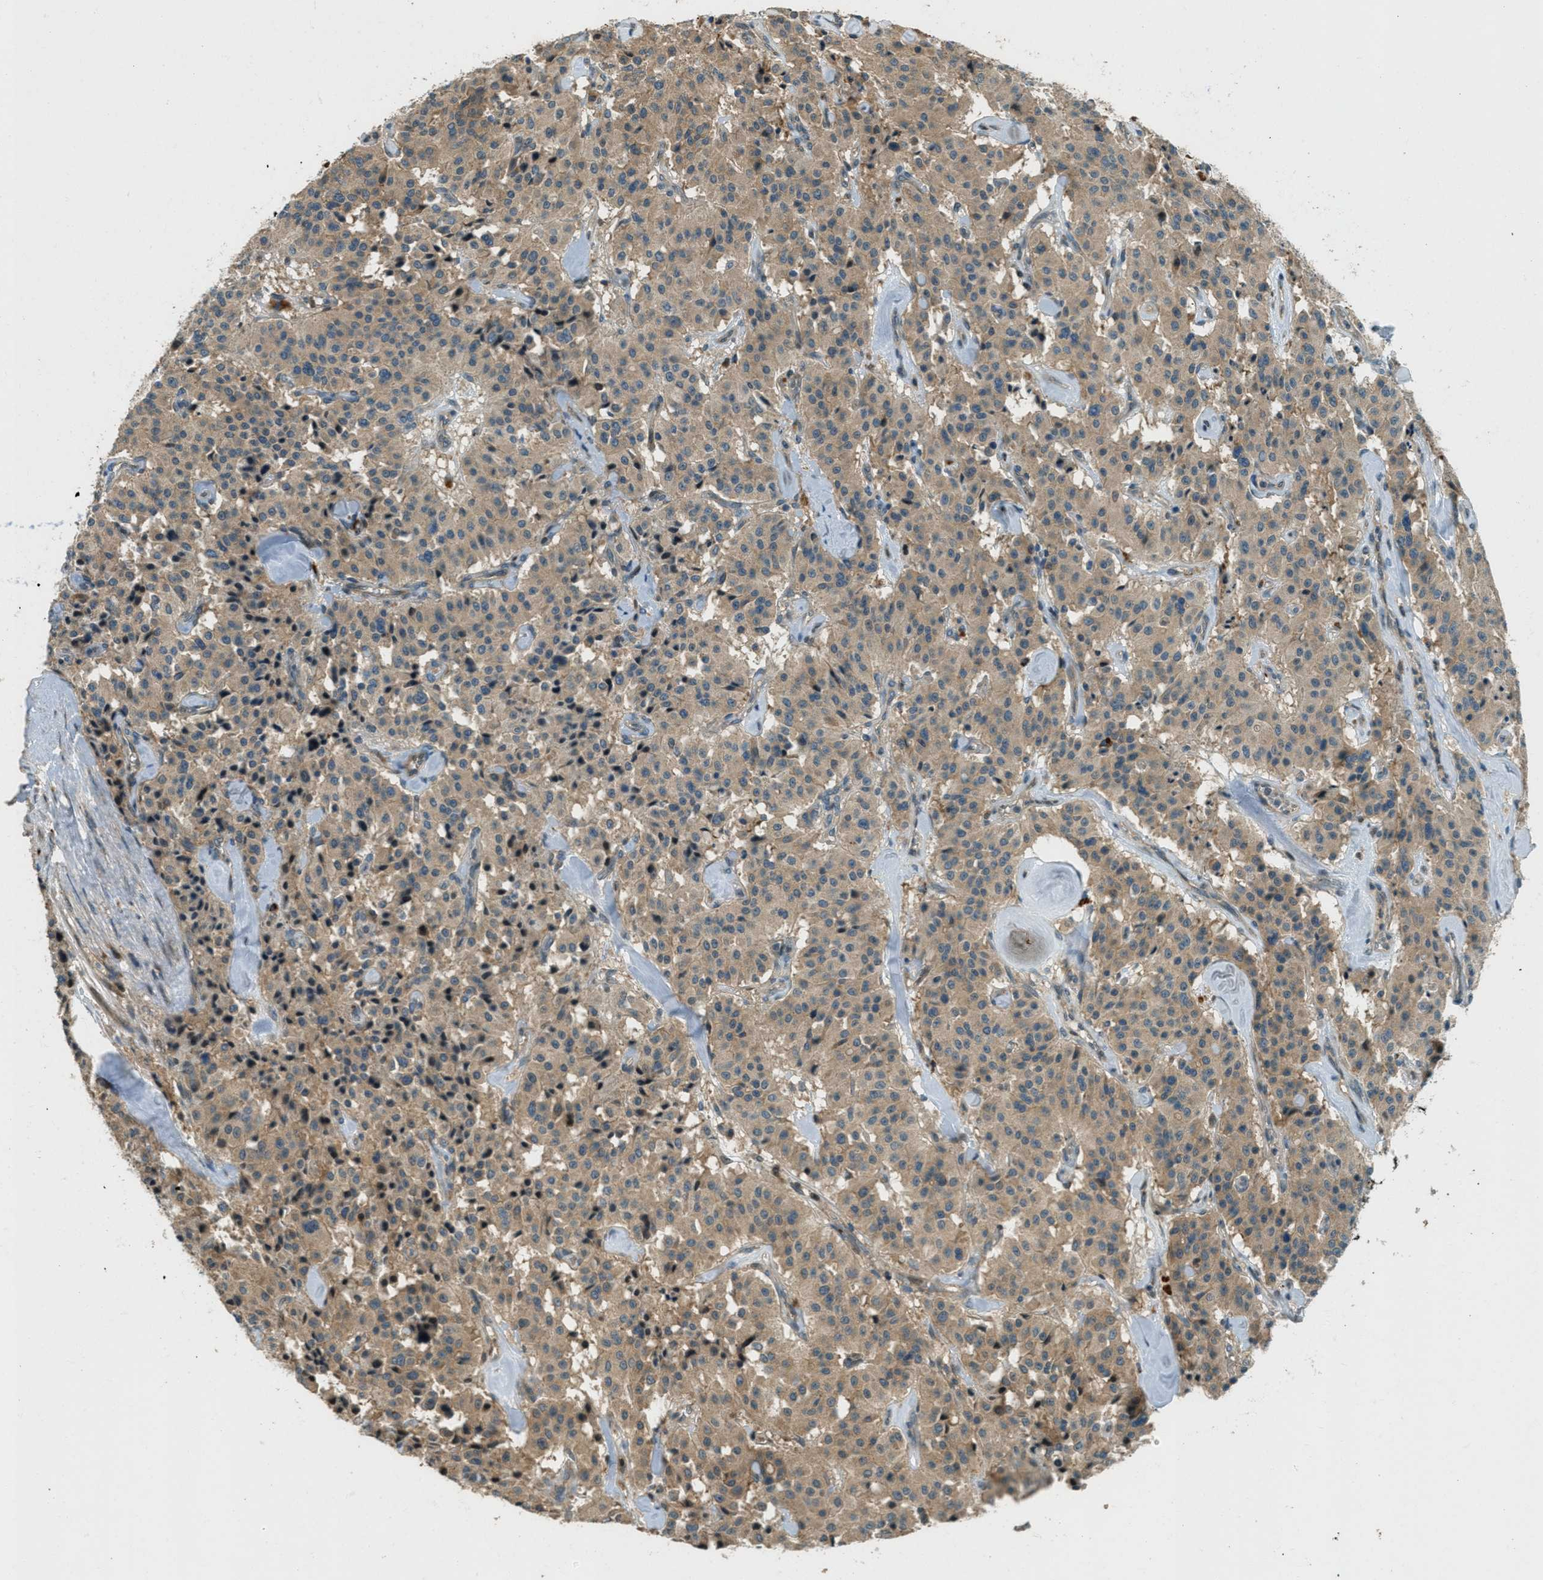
{"staining": {"intensity": "weak", "quantity": ">75%", "location": "cytoplasmic/membranous"}, "tissue": "carcinoid", "cell_type": "Tumor cells", "image_type": "cancer", "snomed": [{"axis": "morphology", "description": "Carcinoid, malignant, NOS"}, {"axis": "topography", "description": "Lung"}], "caption": "A brown stain highlights weak cytoplasmic/membranous staining of a protein in malignant carcinoid tumor cells. (DAB = brown stain, brightfield microscopy at high magnification).", "gene": "PTPN23", "patient": {"sex": "male", "age": 30}}